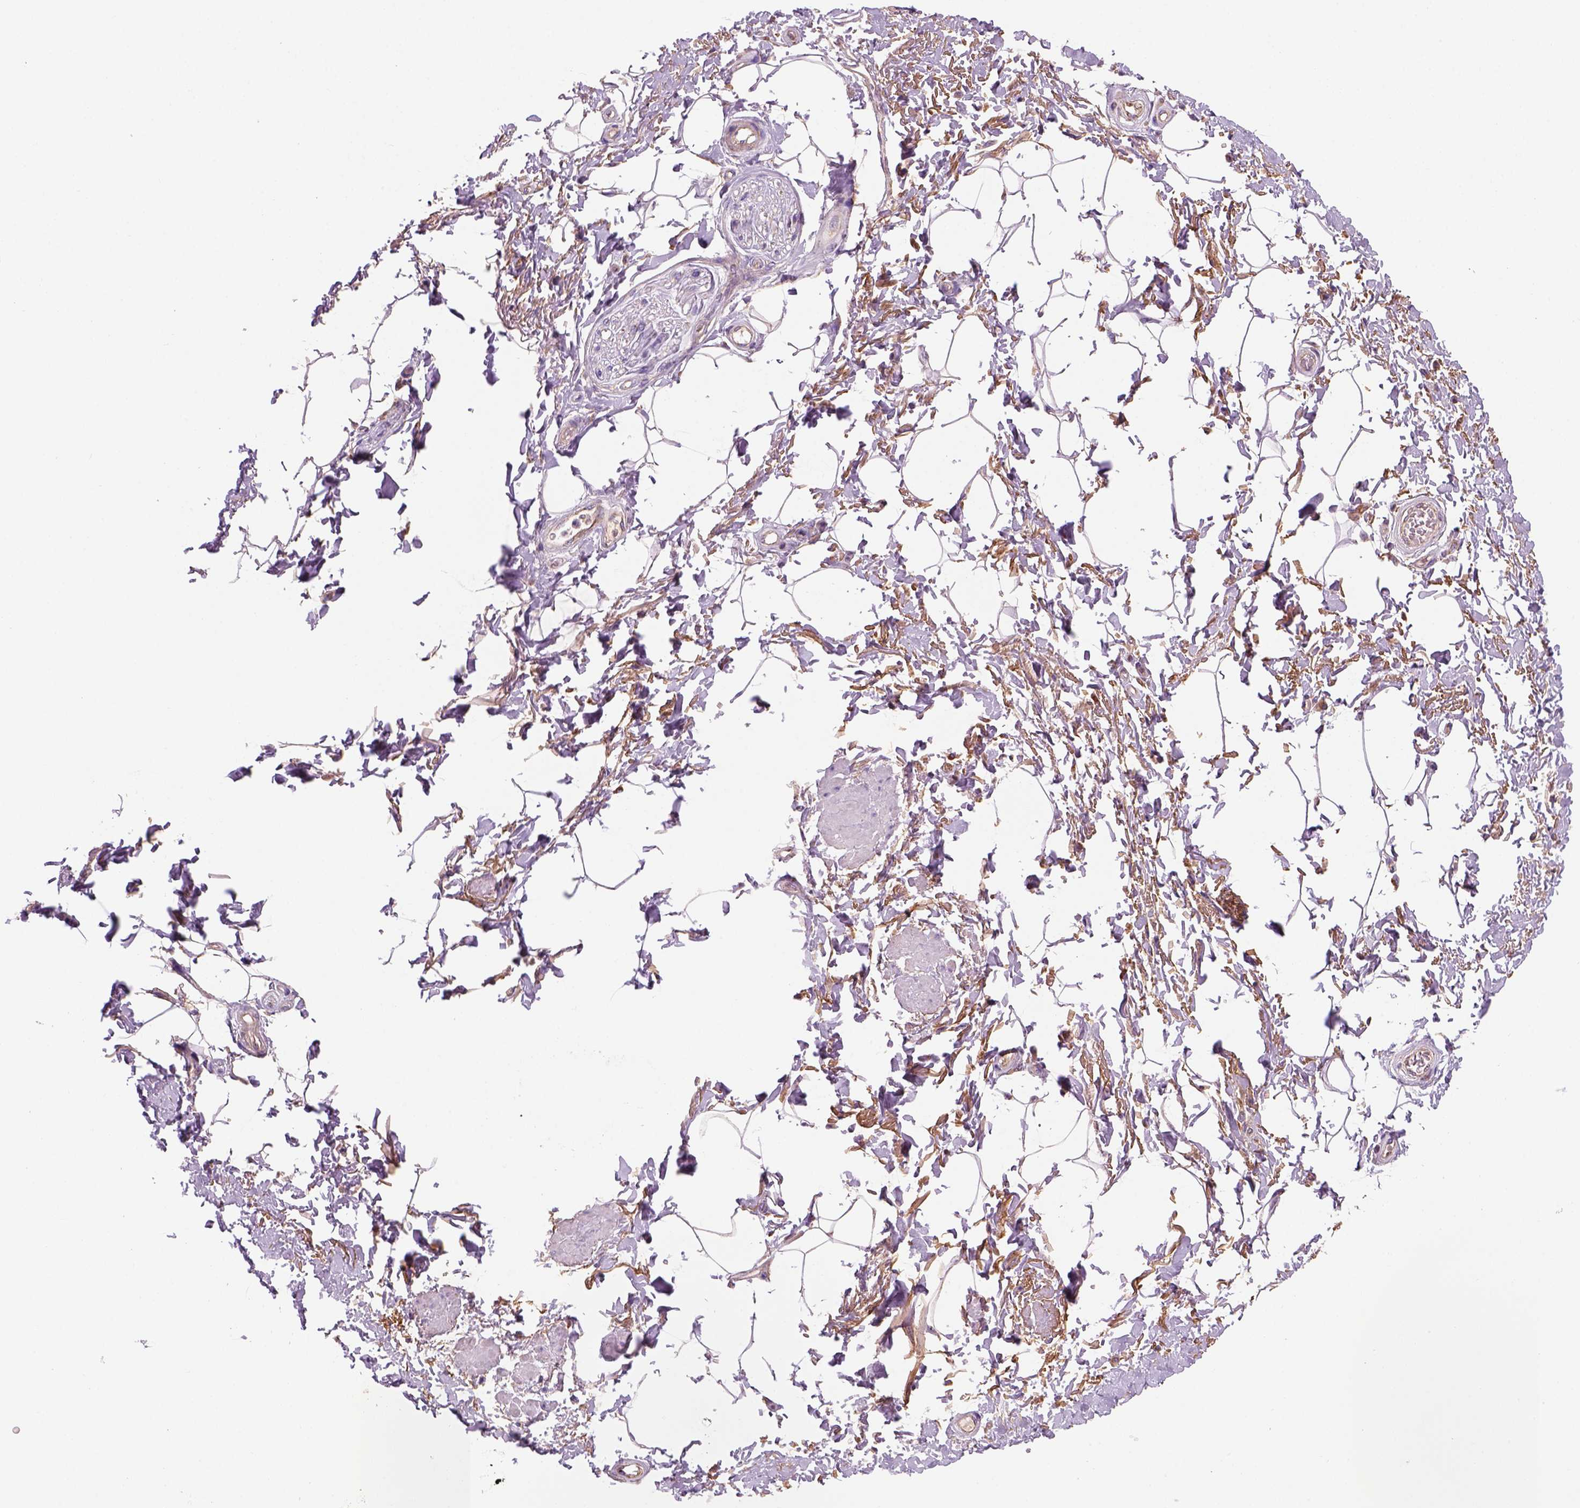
{"staining": {"intensity": "negative", "quantity": "none", "location": "none"}, "tissue": "adipose tissue", "cell_type": "Adipocytes", "image_type": "normal", "snomed": [{"axis": "morphology", "description": "Normal tissue, NOS"}, {"axis": "topography", "description": "Peripheral nerve tissue"}], "caption": "The histopathology image displays no staining of adipocytes in unremarkable adipose tissue. (Immunohistochemistry (ihc), brightfield microscopy, high magnification).", "gene": "WARS2", "patient": {"sex": "male", "age": 51}}